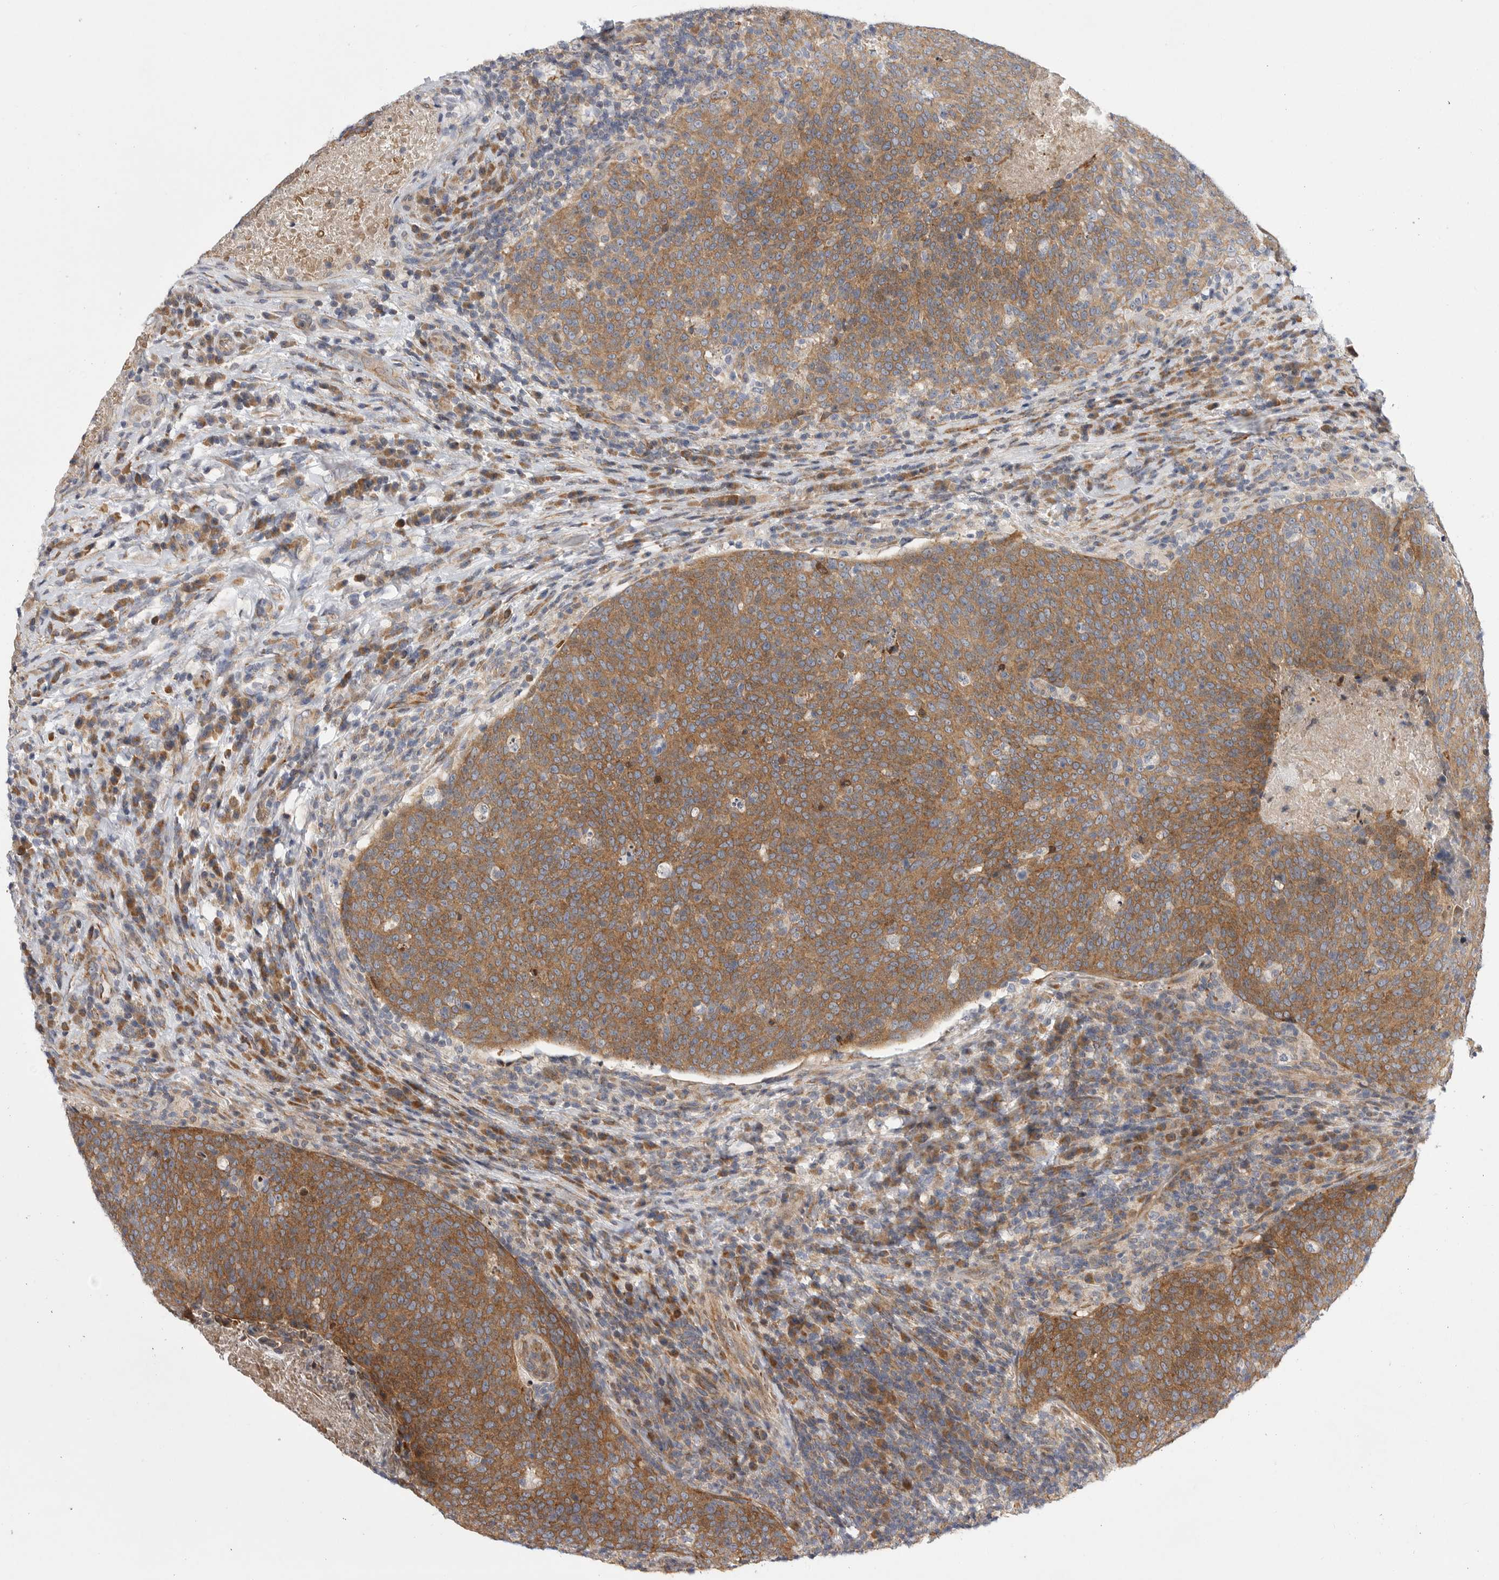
{"staining": {"intensity": "moderate", "quantity": ">75%", "location": "cytoplasmic/membranous"}, "tissue": "head and neck cancer", "cell_type": "Tumor cells", "image_type": "cancer", "snomed": [{"axis": "morphology", "description": "Squamous cell carcinoma, NOS"}, {"axis": "morphology", "description": "Squamous cell carcinoma, metastatic, NOS"}, {"axis": "topography", "description": "Lymph node"}, {"axis": "topography", "description": "Head-Neck"}], "caption": "Immunohistochemistry (IHC) image of head and neck cancer stained for a protein (brown), which displays medium levels of moderate cytoplasmic/membranous positivity in approximately >75% of tumor cells.", "gene": "FBXO43", "patient": {"sex": "male", "age": 62}}